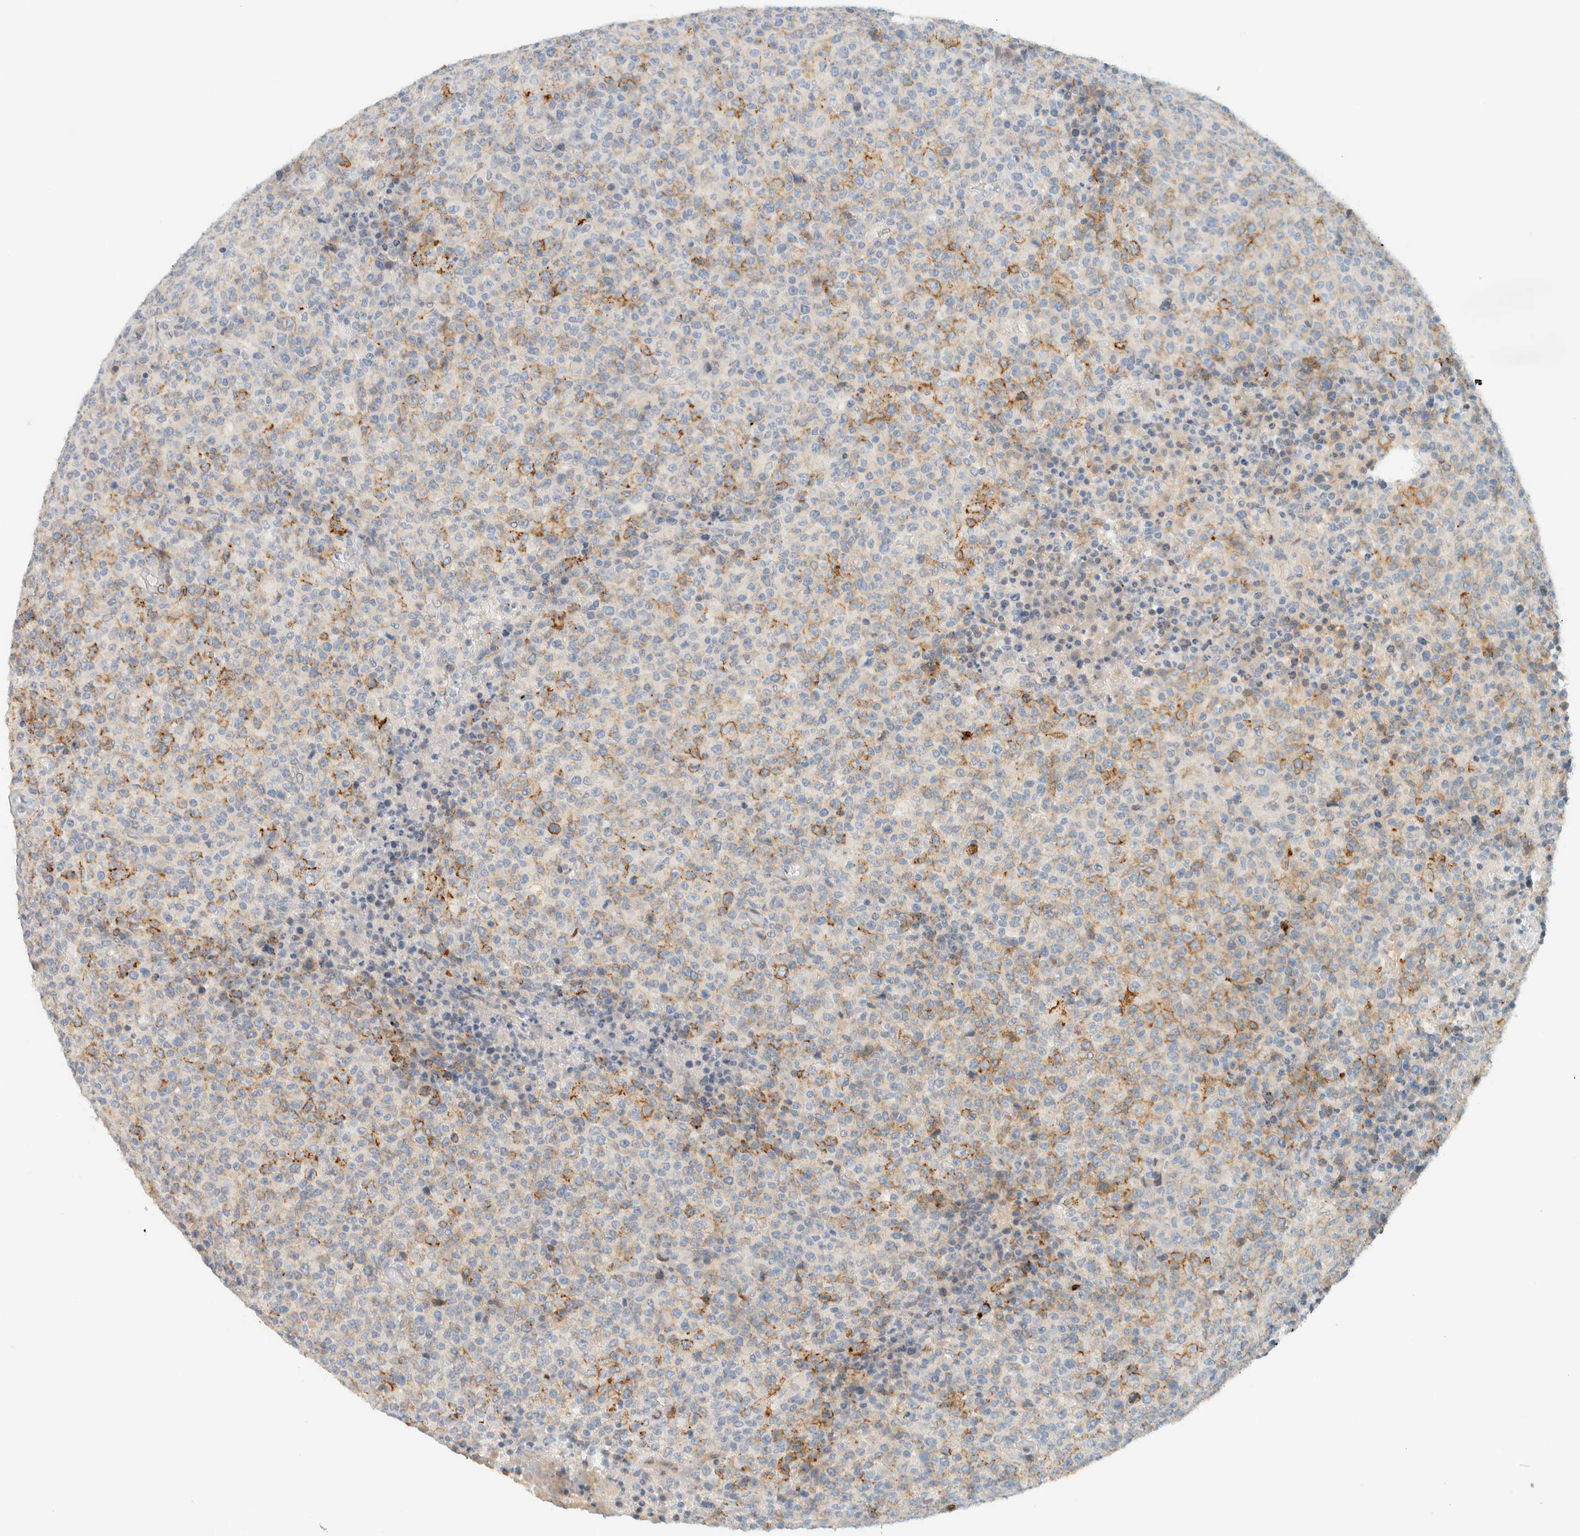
{"staining": {"intensity": "weak", "quantity": "<25%", "location": "cytoplasmic/membranous"}, "tissue": "lymphoma", "cell_type": "Tumor cells", "image_type": "cancer", "snomed": [{"axis": "morphology", "description": "Malignant lymphoma, non-Hodgkin's type, High grade"}, {"axis": "topography", "description": "Lymph node"}], "caption": "IHC image of neoplastic tissue: malignant lymphoma, non-Hodgkin's type (high-grade) stained with DAB displays no significant protein staining in tumor cells.", "gene": "C1QTNF12", "patient": {"sex": "male", "age": 13}}